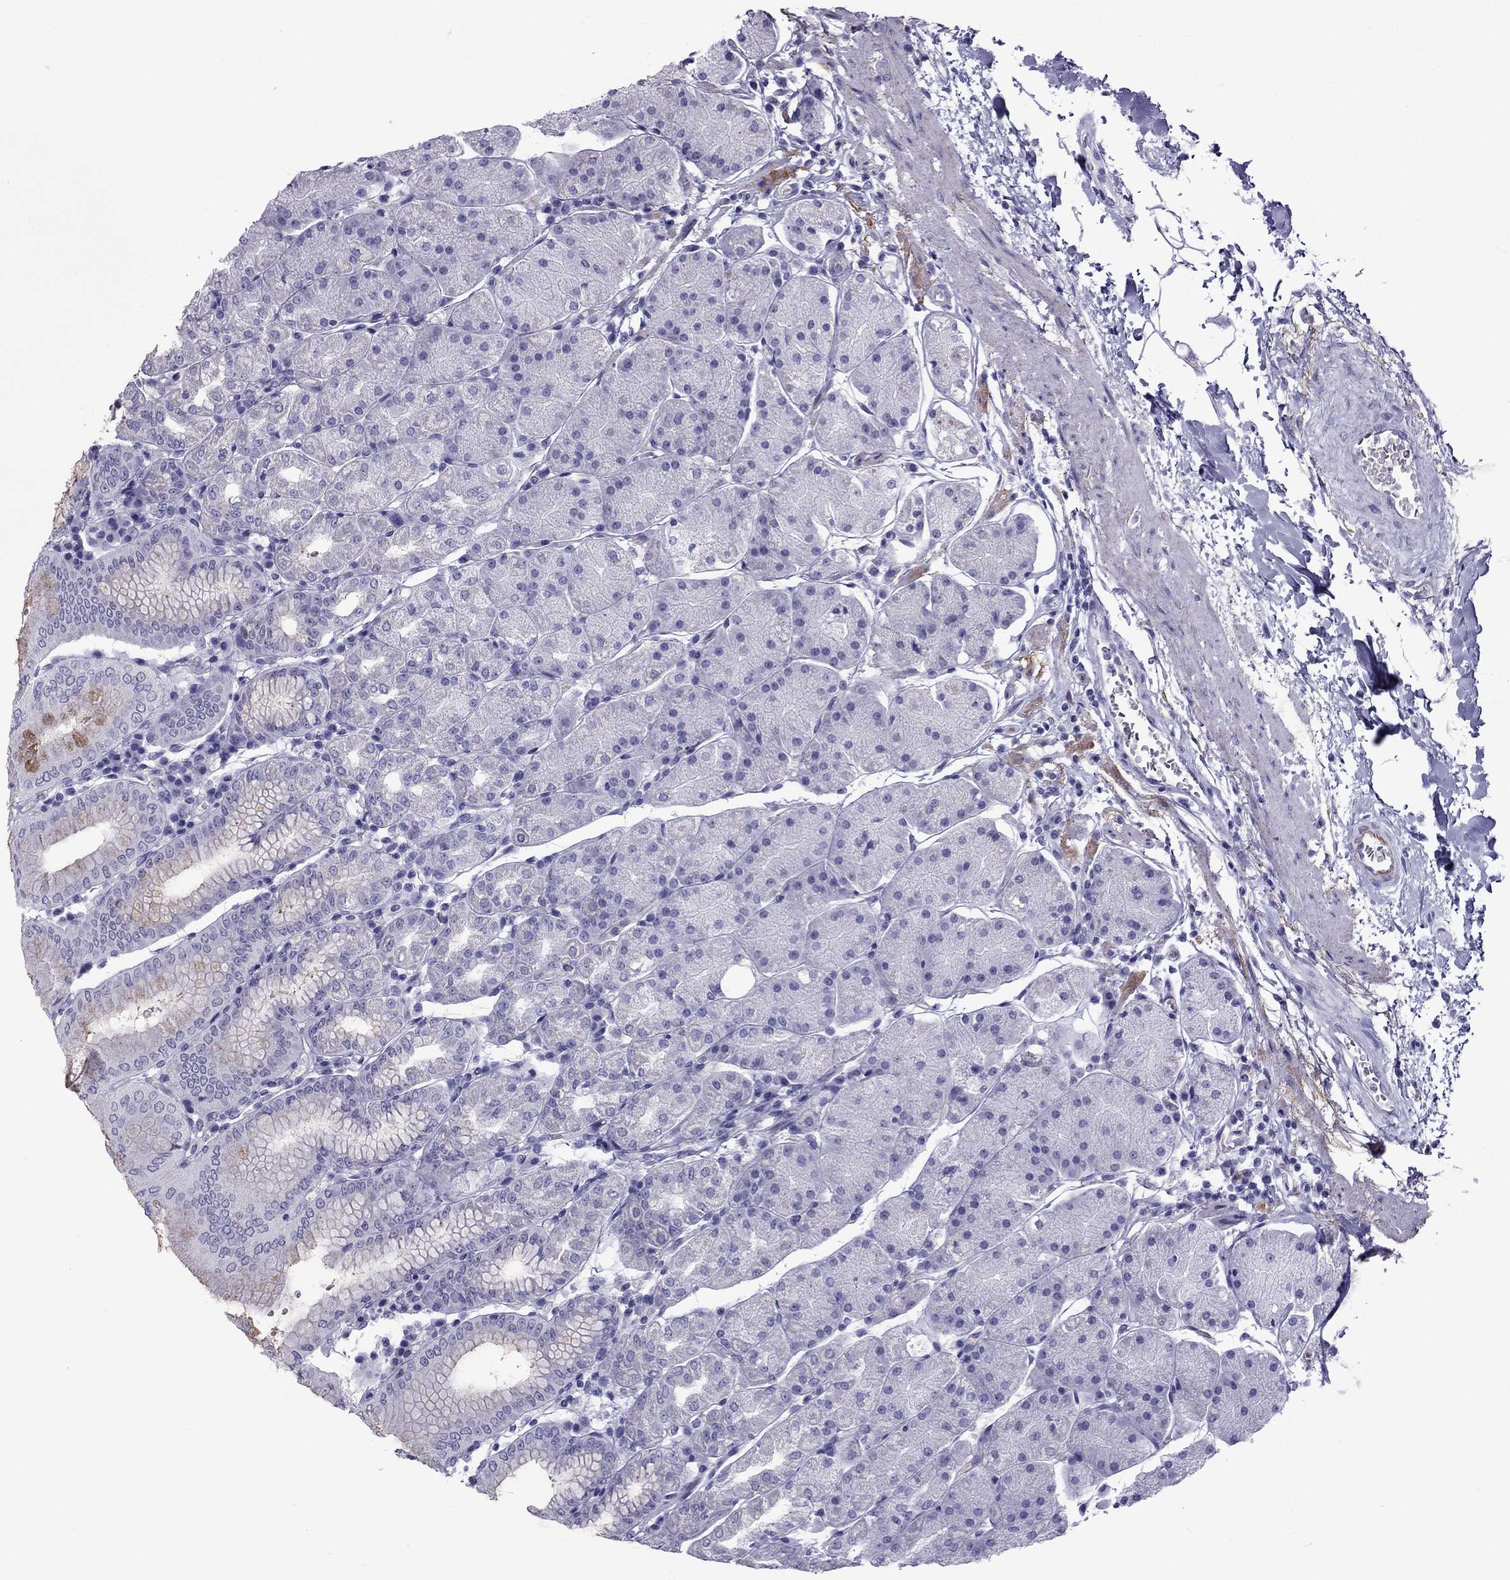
{"staining": {"intensity": "negative", "quantity": "none", "location": "none"}, "tissue": "stomach", "cell_type": "Glandular cells", "image_type": "normal", "snomed": [{"axis": "morphology", "description": "Normal tissue, NOS"}, {"axis": "topography", "description": "Stomach"}], "caption": "Stomach stained for a protein using immunohistochemistry shows no expression glandular cells.", "gene": "MYLK3", "patient": {"sex": "male", "age": 54}}